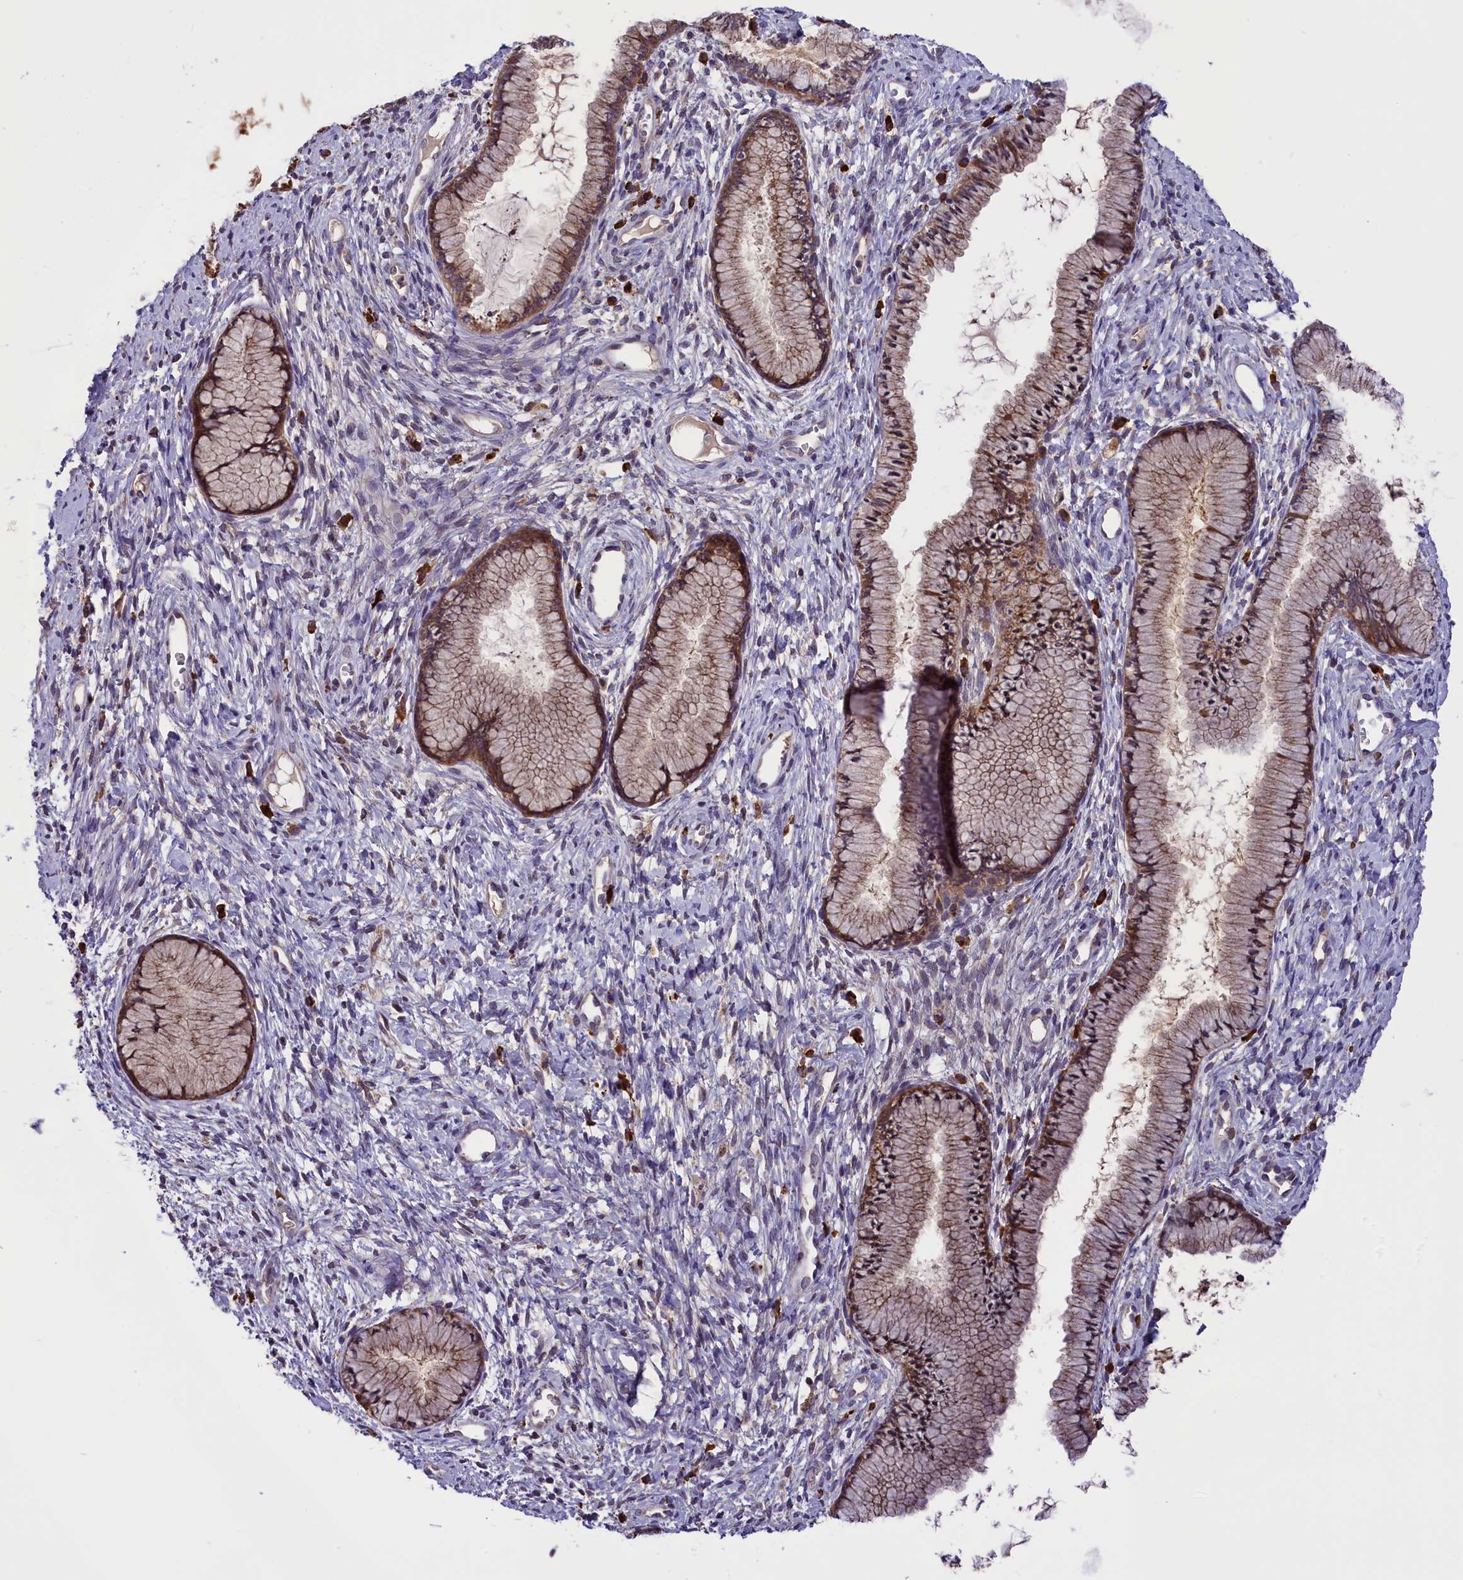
{"staining": {"intensity": "moderate", "quantity": ">75%", "location": "cytoplasmic/membranous"}, "tissue": "cervix", "cell_type": "Glandular cells", "image_type": "normal", "snomed": [{"axis": "morphology", "description": "Normal tissue, NOS"}, {"axis": "topography", "description": "Cervix"}], "caption": "Protein staining demonstrates moderate cytoplasmic/membranous positivity in approximately >75% of glandular cells in unremarkable cervix.", "gene": "ABCC10", "patient": {"sex": "female", "age": 42}}